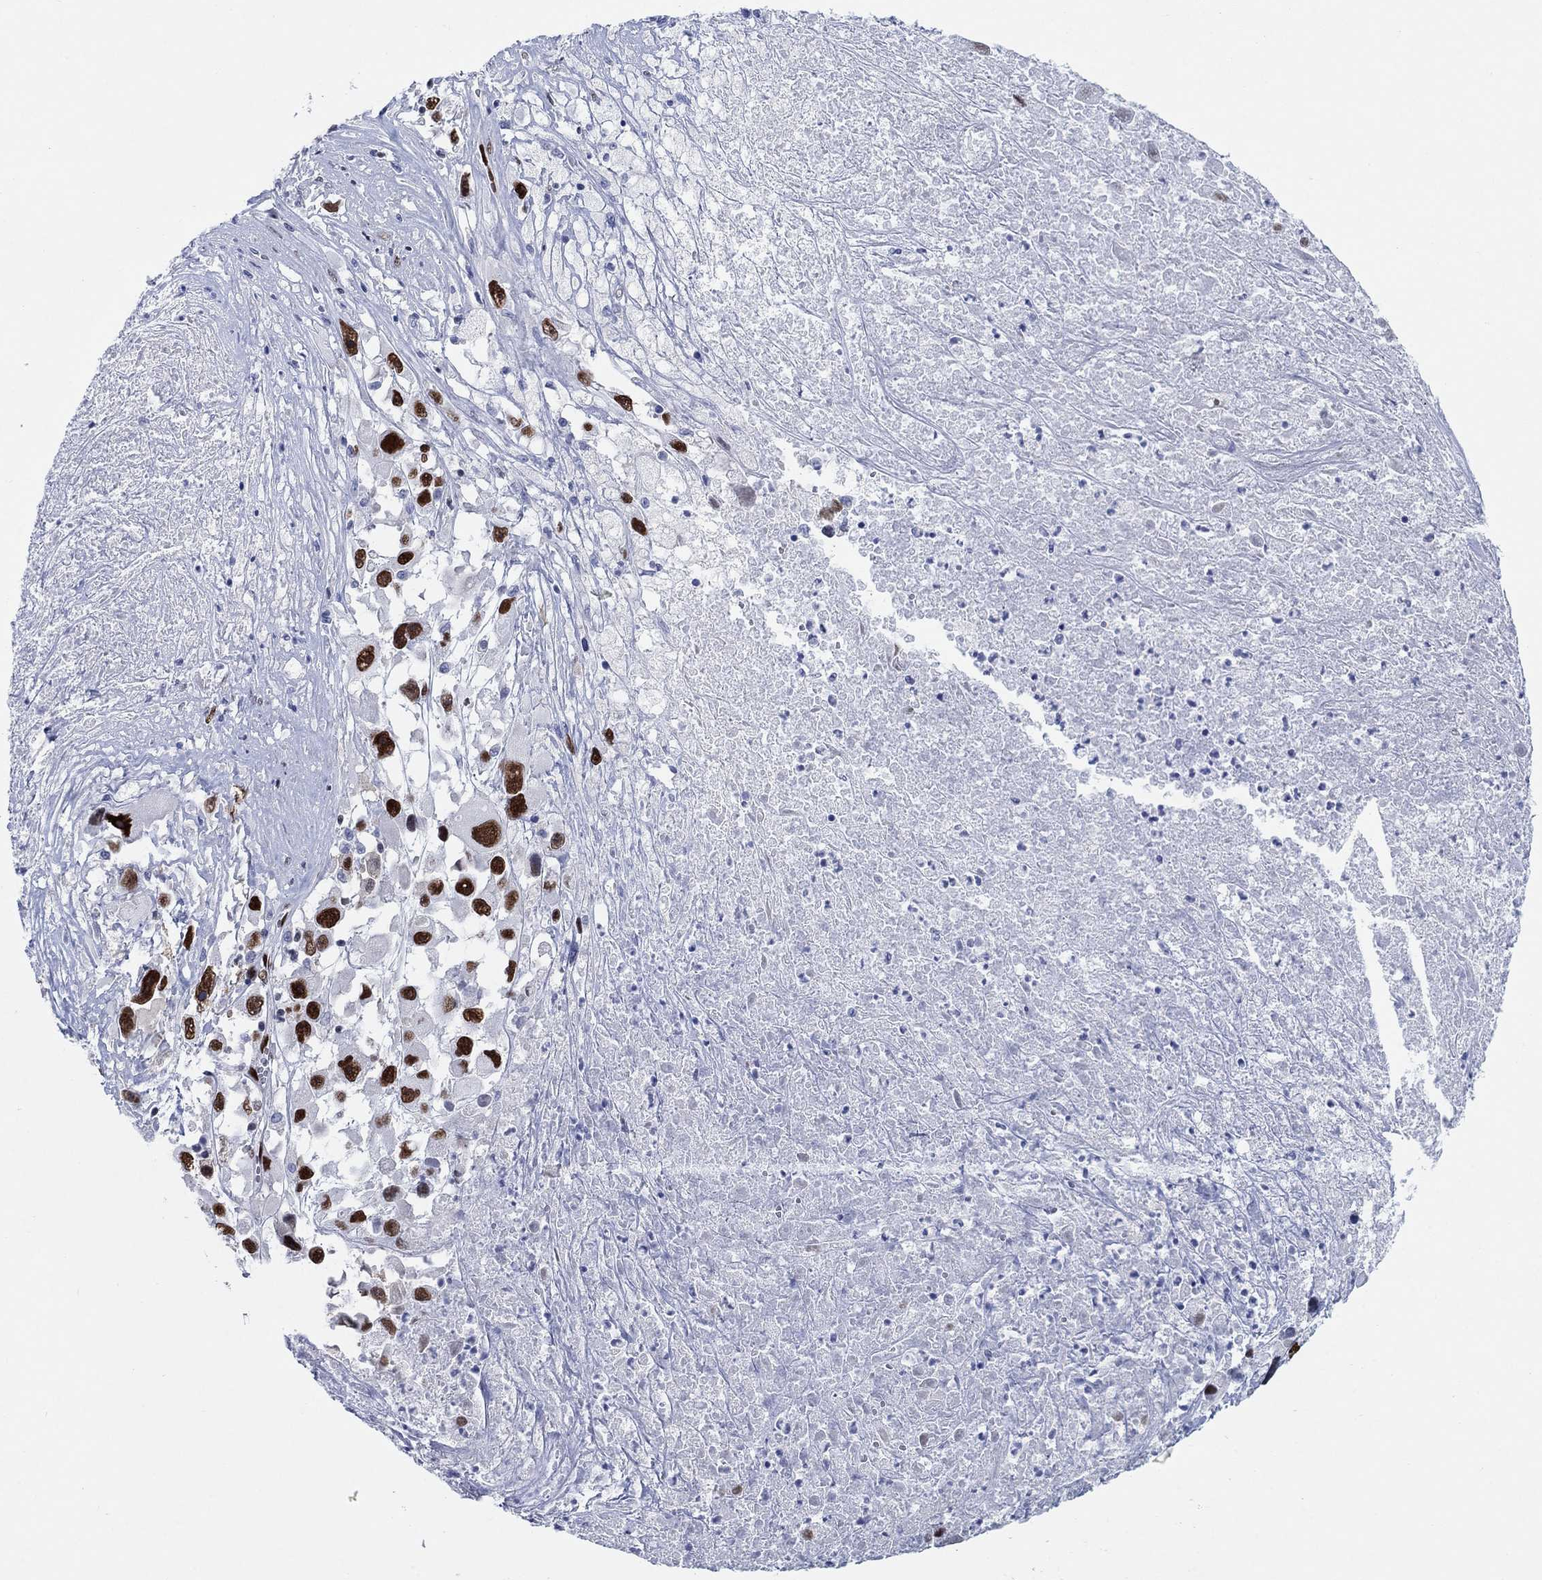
{"staining": {"intensity": "strong", "quantity": ">75%", "location": "nuclear"}, "tissue": "melanoma", "cell_type": "Tumor cells", "image_type": "cancer", "snomed": [{"axis": "morphology", "description": "Malignant melanoma, Metastatic site"}, {"axis": "topography", "description": "Lymph node"}], "caption": "Immunohistochemical staining of melanoma demonstrates strong nuclear protein staining in about >75% of tumor cells.", "gene": "ZEB1", "patient": {"sex": "male", "age": 50}}